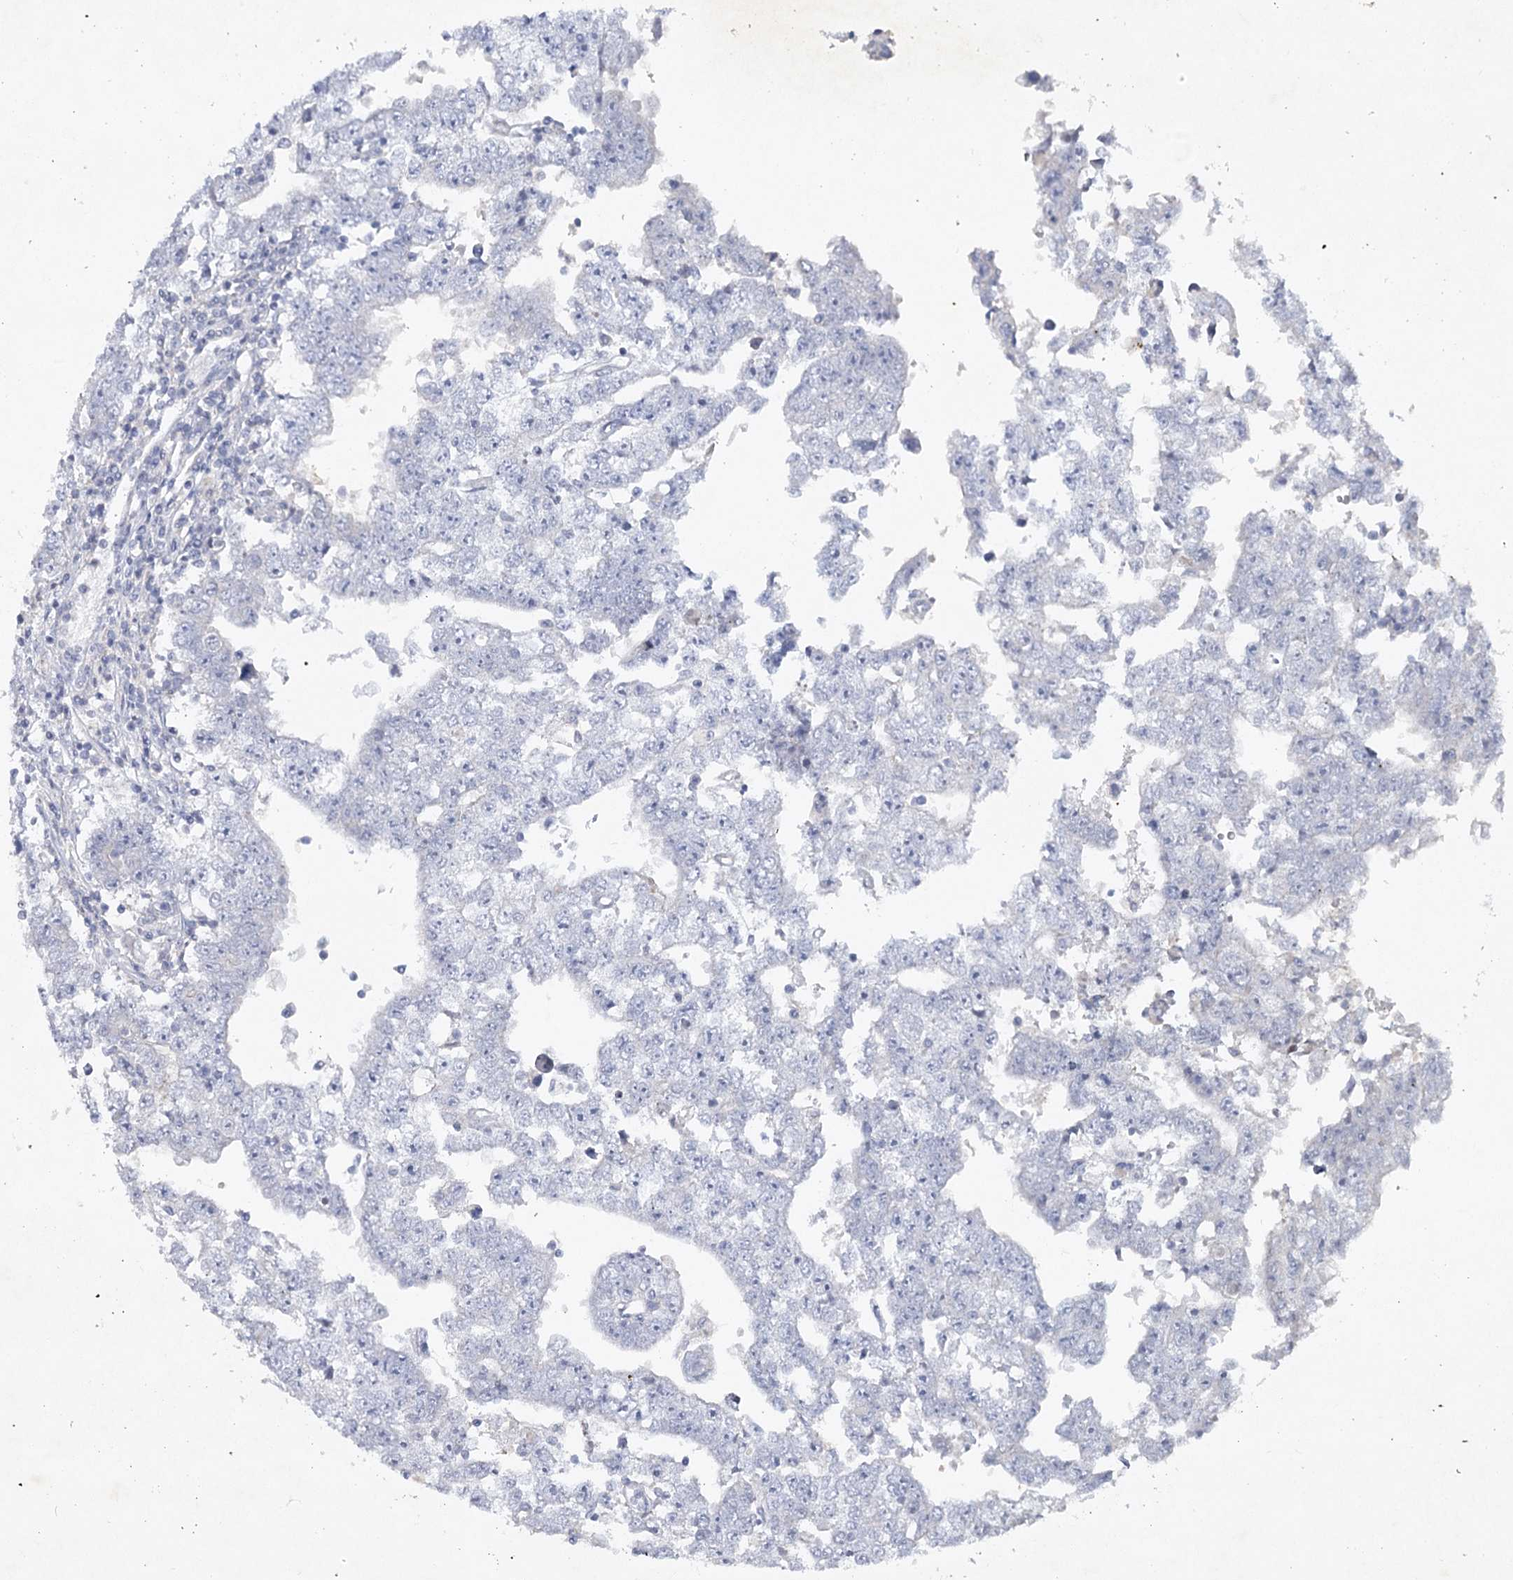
{"staining": {"intensity": "negative", "quantity": "none", "location": "none"}, "tissue": "testis cancer", "cell_type": "Tumor cells", "image_type": "cancer", "snomed": [{"axis": "morphology", "description": "Carcinoma, Embryonal, NOS"}, {"axis": "topography", "description": "Testis"}], "caption": "Immunohistochemistry (IHC) image of neoplastic tissue: testis cancer stained with DAB exhibits no significant protein positivity in tumor cells.", "gene": "MAP3K13", "patient": {"sex": "male", "age": 25}}